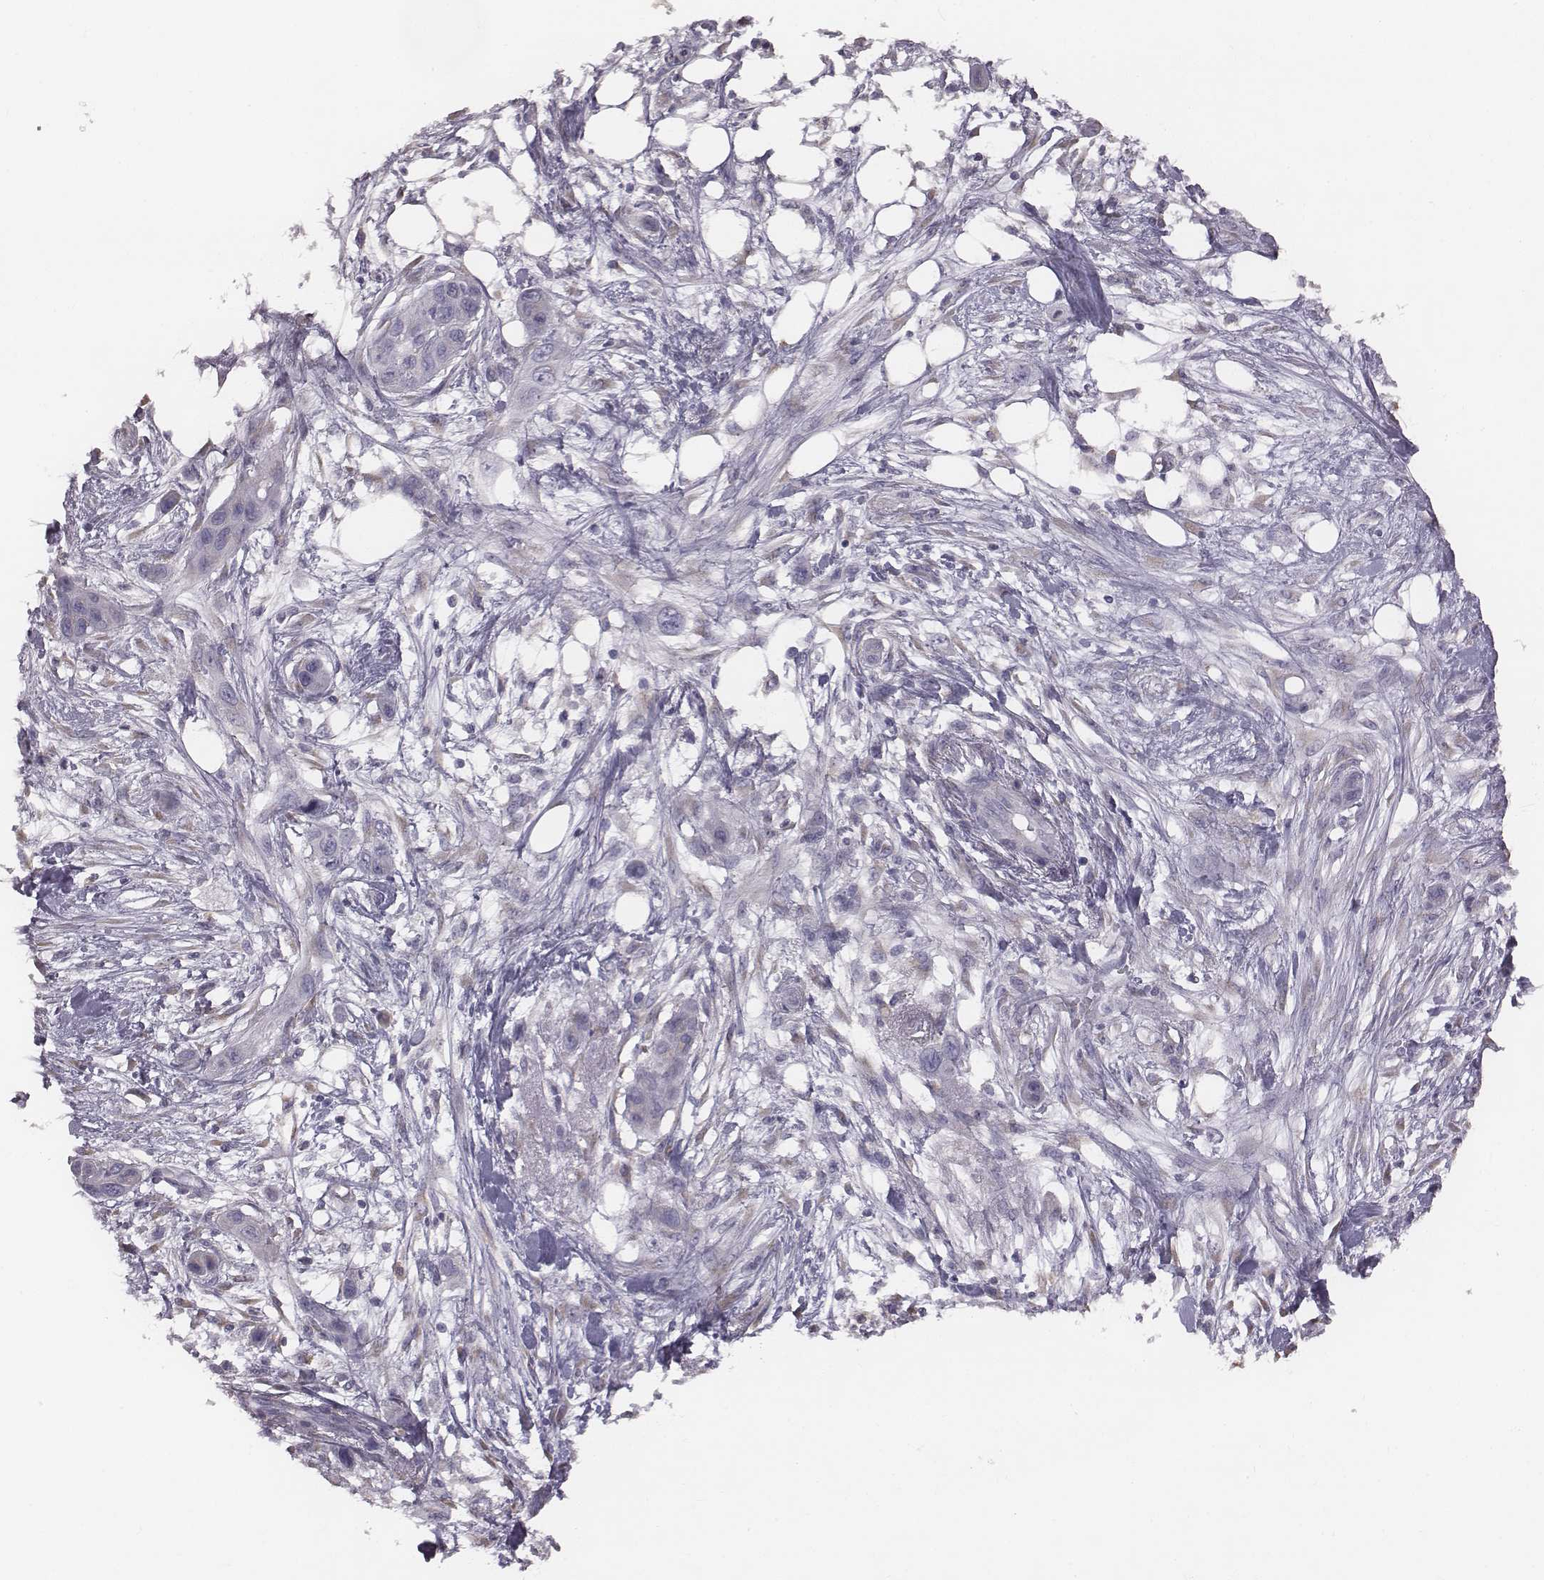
{"staining": {"intensity": "negative", "quantity": "none", "location": "none"}, "tissue": "skin cancer", "cell_type": "Tumor cells", "image_type": "cancer", "snomed": [{"axis": "morphology", "description": "Squamous cell carcinoma, NOS"}, {"axis": "topography", "description": "Skin"}], "caption": "An image of human skin squamous cell carcinoma is negative for staining in tumor cells.", "gene": "C6orf58", "patient": {"sex": "male", "age": 79}}